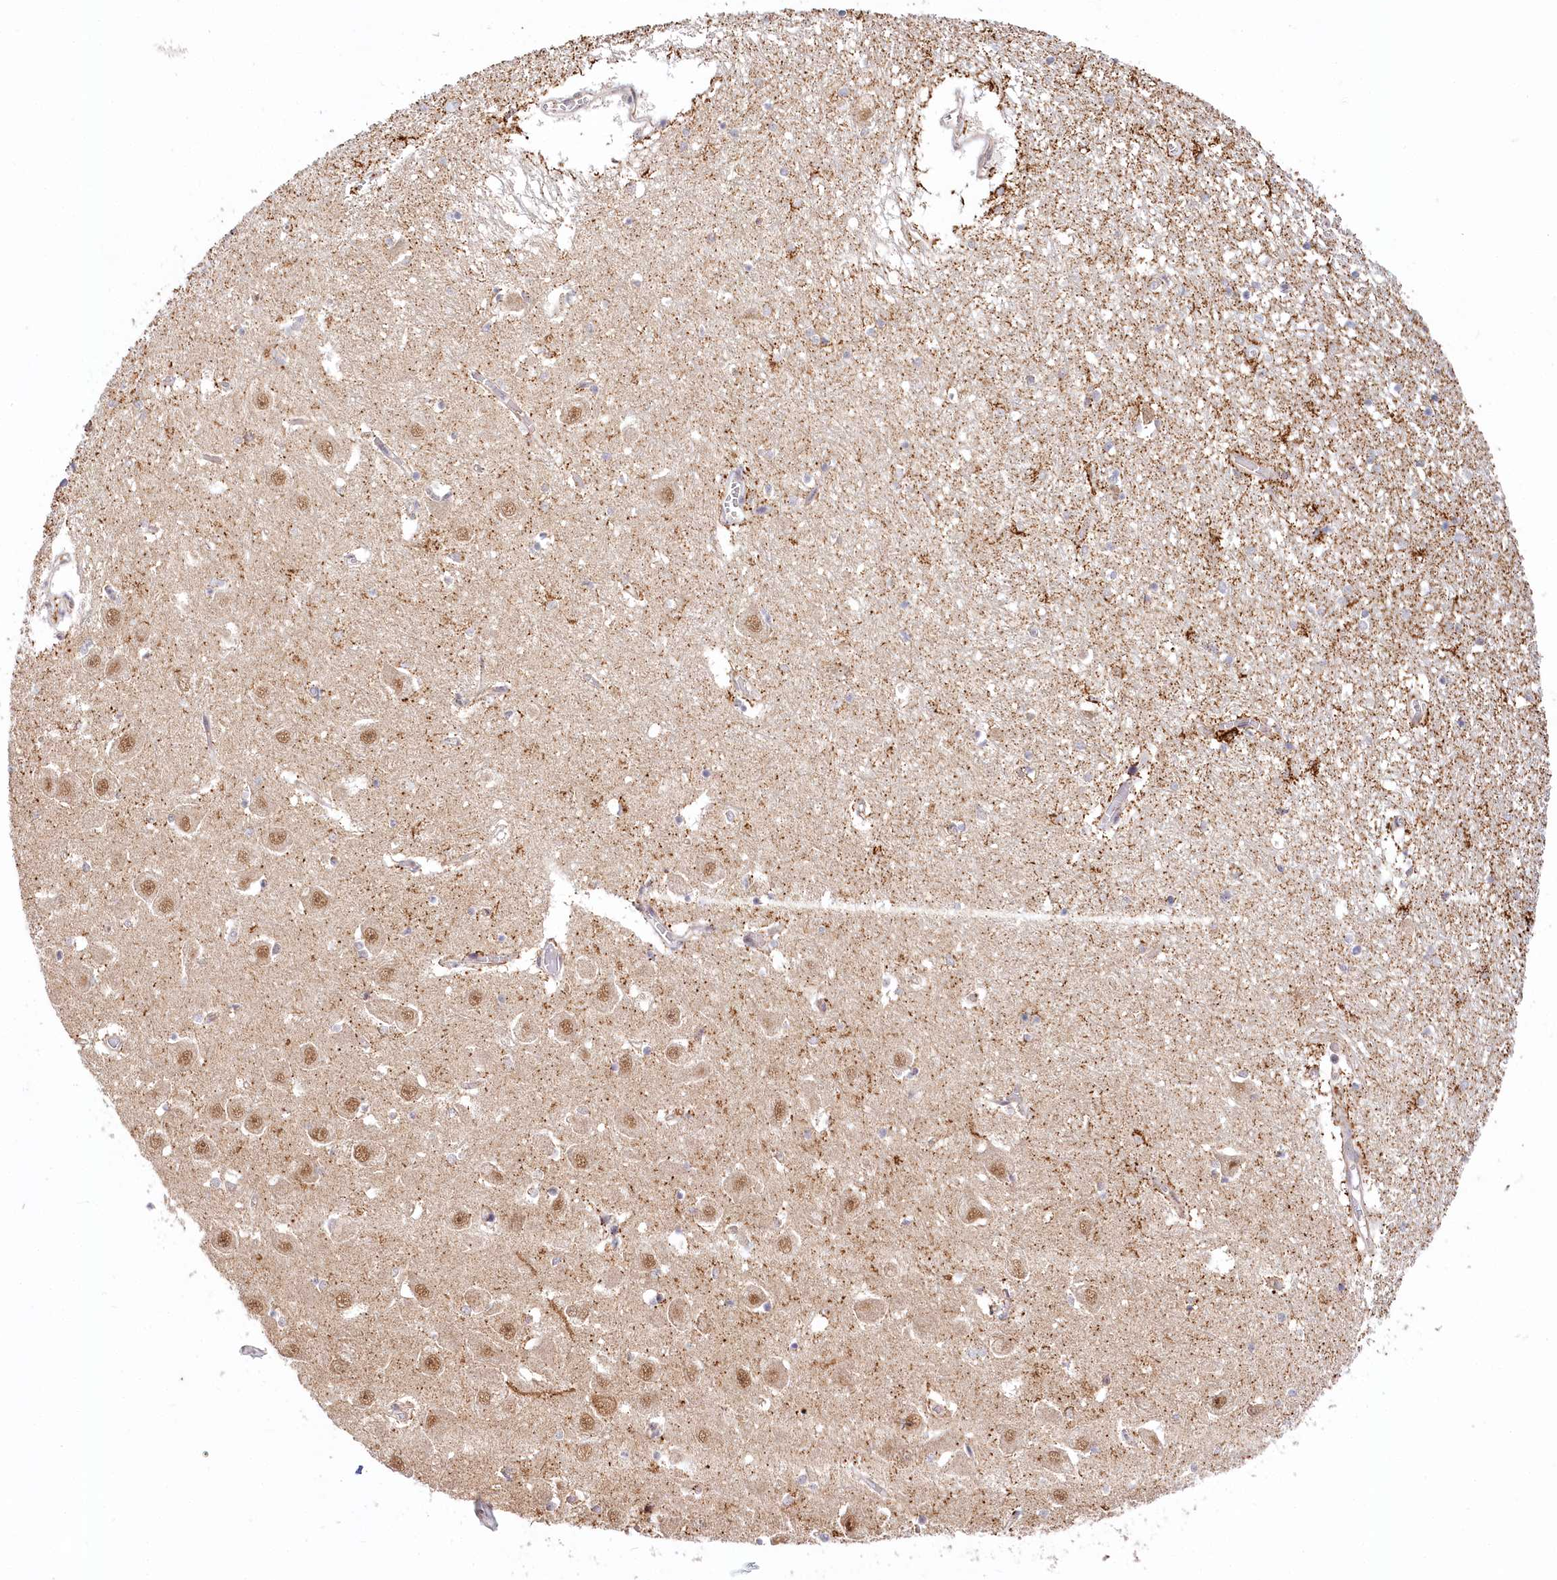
{"staining": {"intensity": "weak", "quantity": "<25%", "location": "cytoplasmic/membranous"}, "tissue": "hippocampus", "cell_type": "Glial cells", "image_type": "normal", "snomed": [{"axis": "morphology", "description": "Normal tissue, NOS"}, {"axis": "topography", "description": "Hippocampus"}], "caption": "A high-resolution photomicrograph shows immunohistochemistry (IHC) staining of unremarkable hippocampus, which exhibits no significant staining in glial cells. (Brightfield microscopy of DAB (3,3'-diaminobenzidine) immunohistochemistry (IHC) at high magnification).", "gene": "RTN4IP1", "patient": {"sex": "male", "age": 70}}